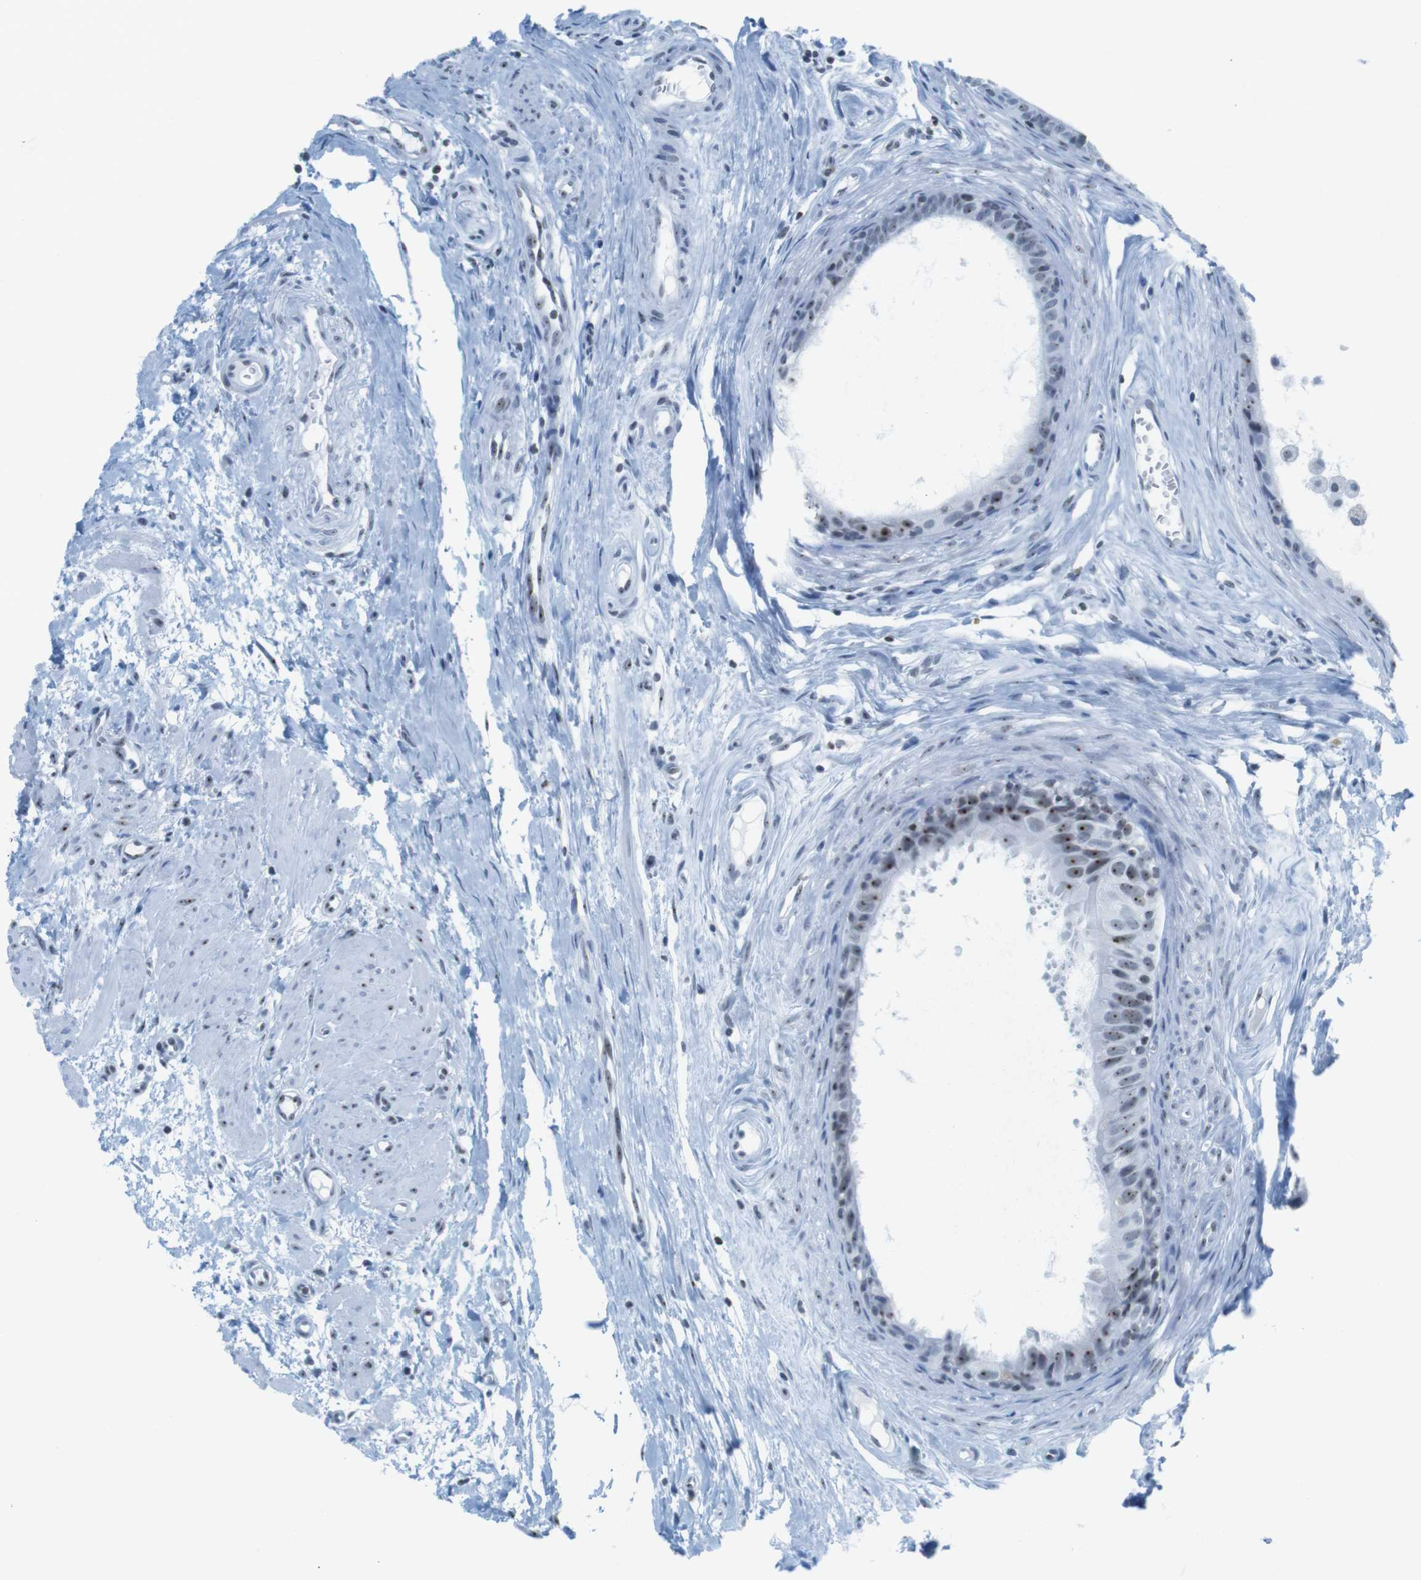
{"staining": {"intensity": "moderate", "quantity": "25%-75%", "location": "nuclear"}, "tissue": "epididymis", "cell_type": "Glandular cells", "image_type": "normal", "snomed": [{"axis": "morphology", "description": "Normal tissue, NOS"}, {"axis": "morphology", "description": "Inflammation, NOS"}, {"axis": "topography", "description": "Epididymis"}], "caption": "DAB immunohistochemical staining of unremarkable epididymis shows moderate nuclear protein expression in approximately 25%-75% of glandular cells.", "gene": "NIFK", "patient": {"sex": "male", "age": 85}}